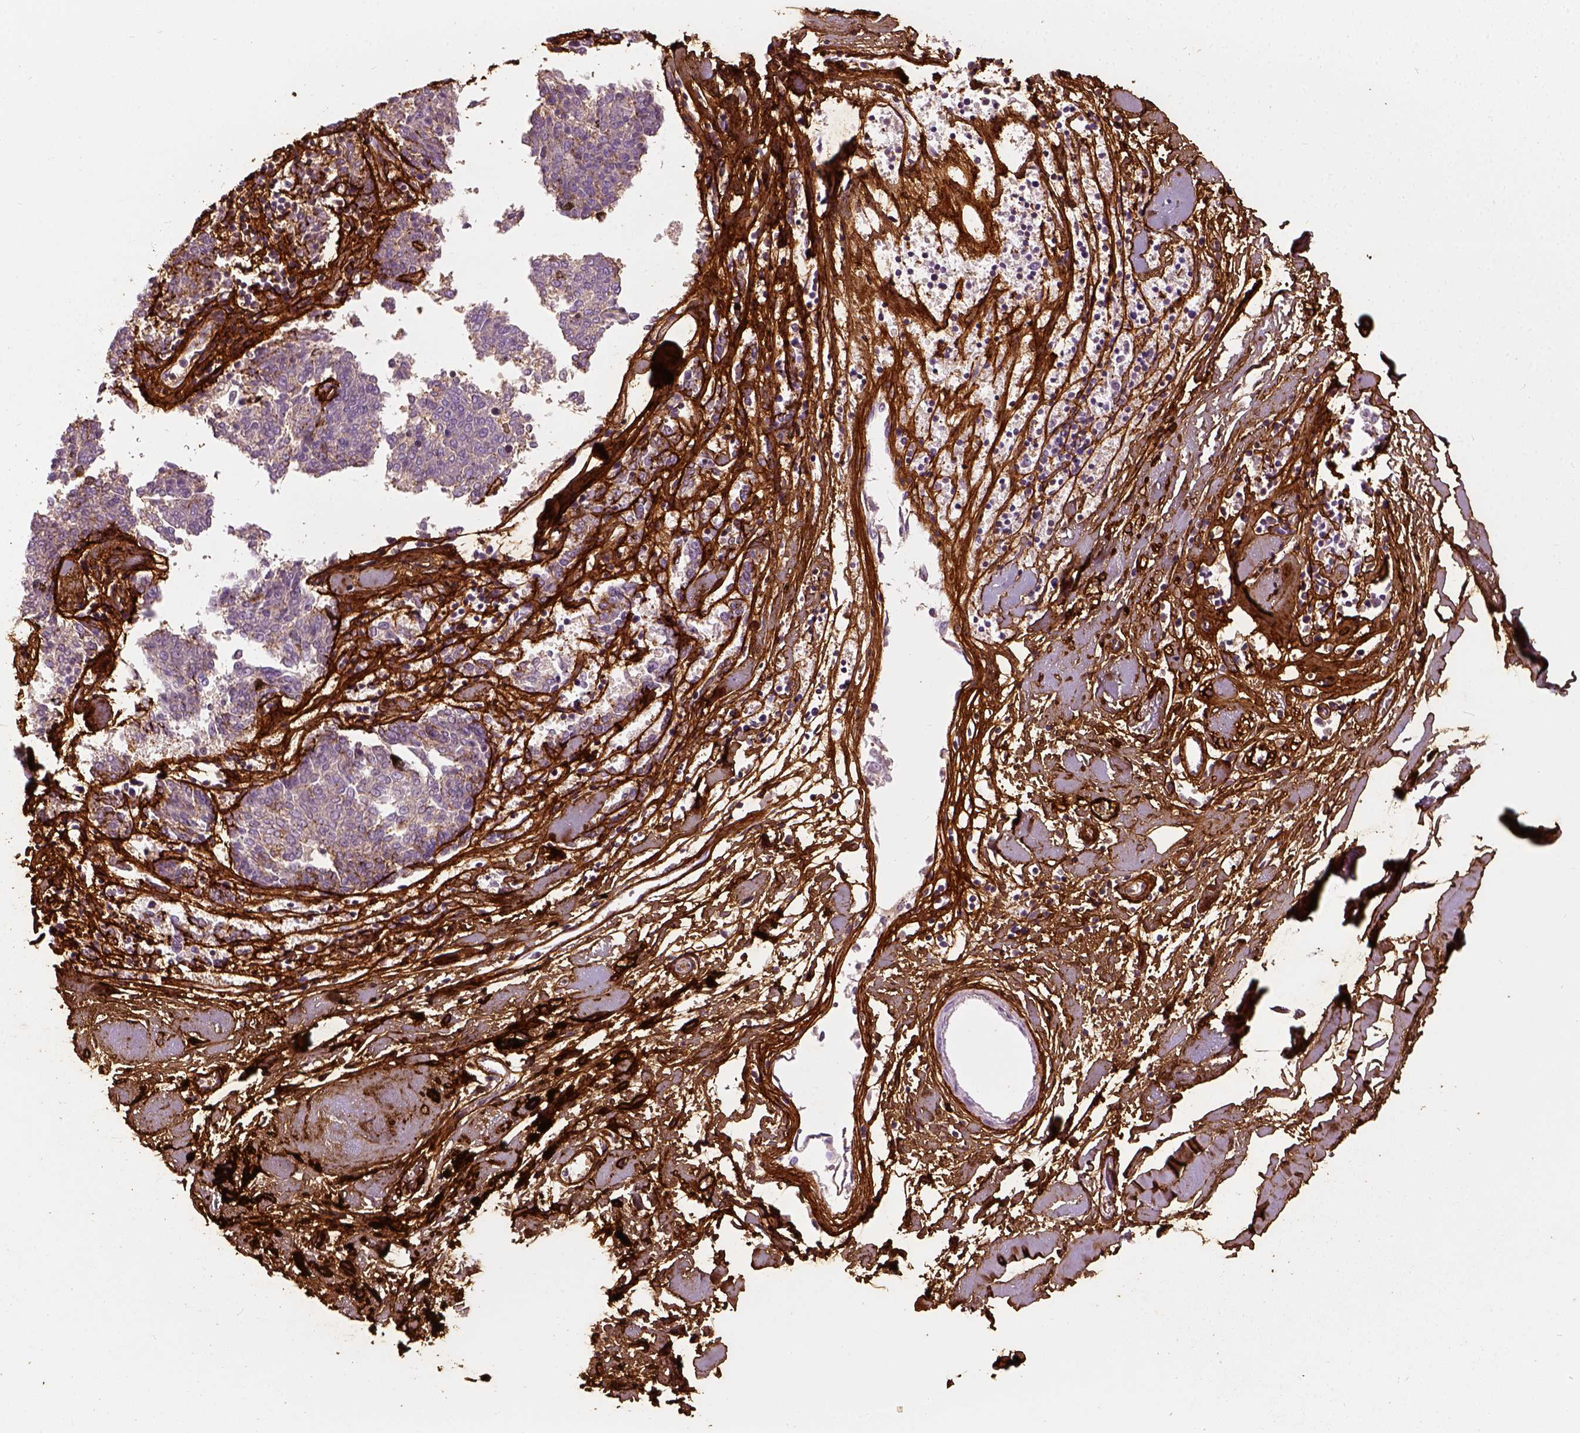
{"staining": {"intensity": "negative", "quantity": "none", "location": "none"}, "tissue": "melanoma", "cell_type": "Tumor cells", "image_type": "cancer", "snomed": [{"axis": "morphology", "description": "Malignant melanoma, NOS"}, {"axis": "topography", "description": "Skin"}], "caption": "The immunohistochemistry image has no significant positivity in tumor cells of melanoma tissue.", "gene": "COL6A2", "patient": {"sex": "female", "age": 72}}